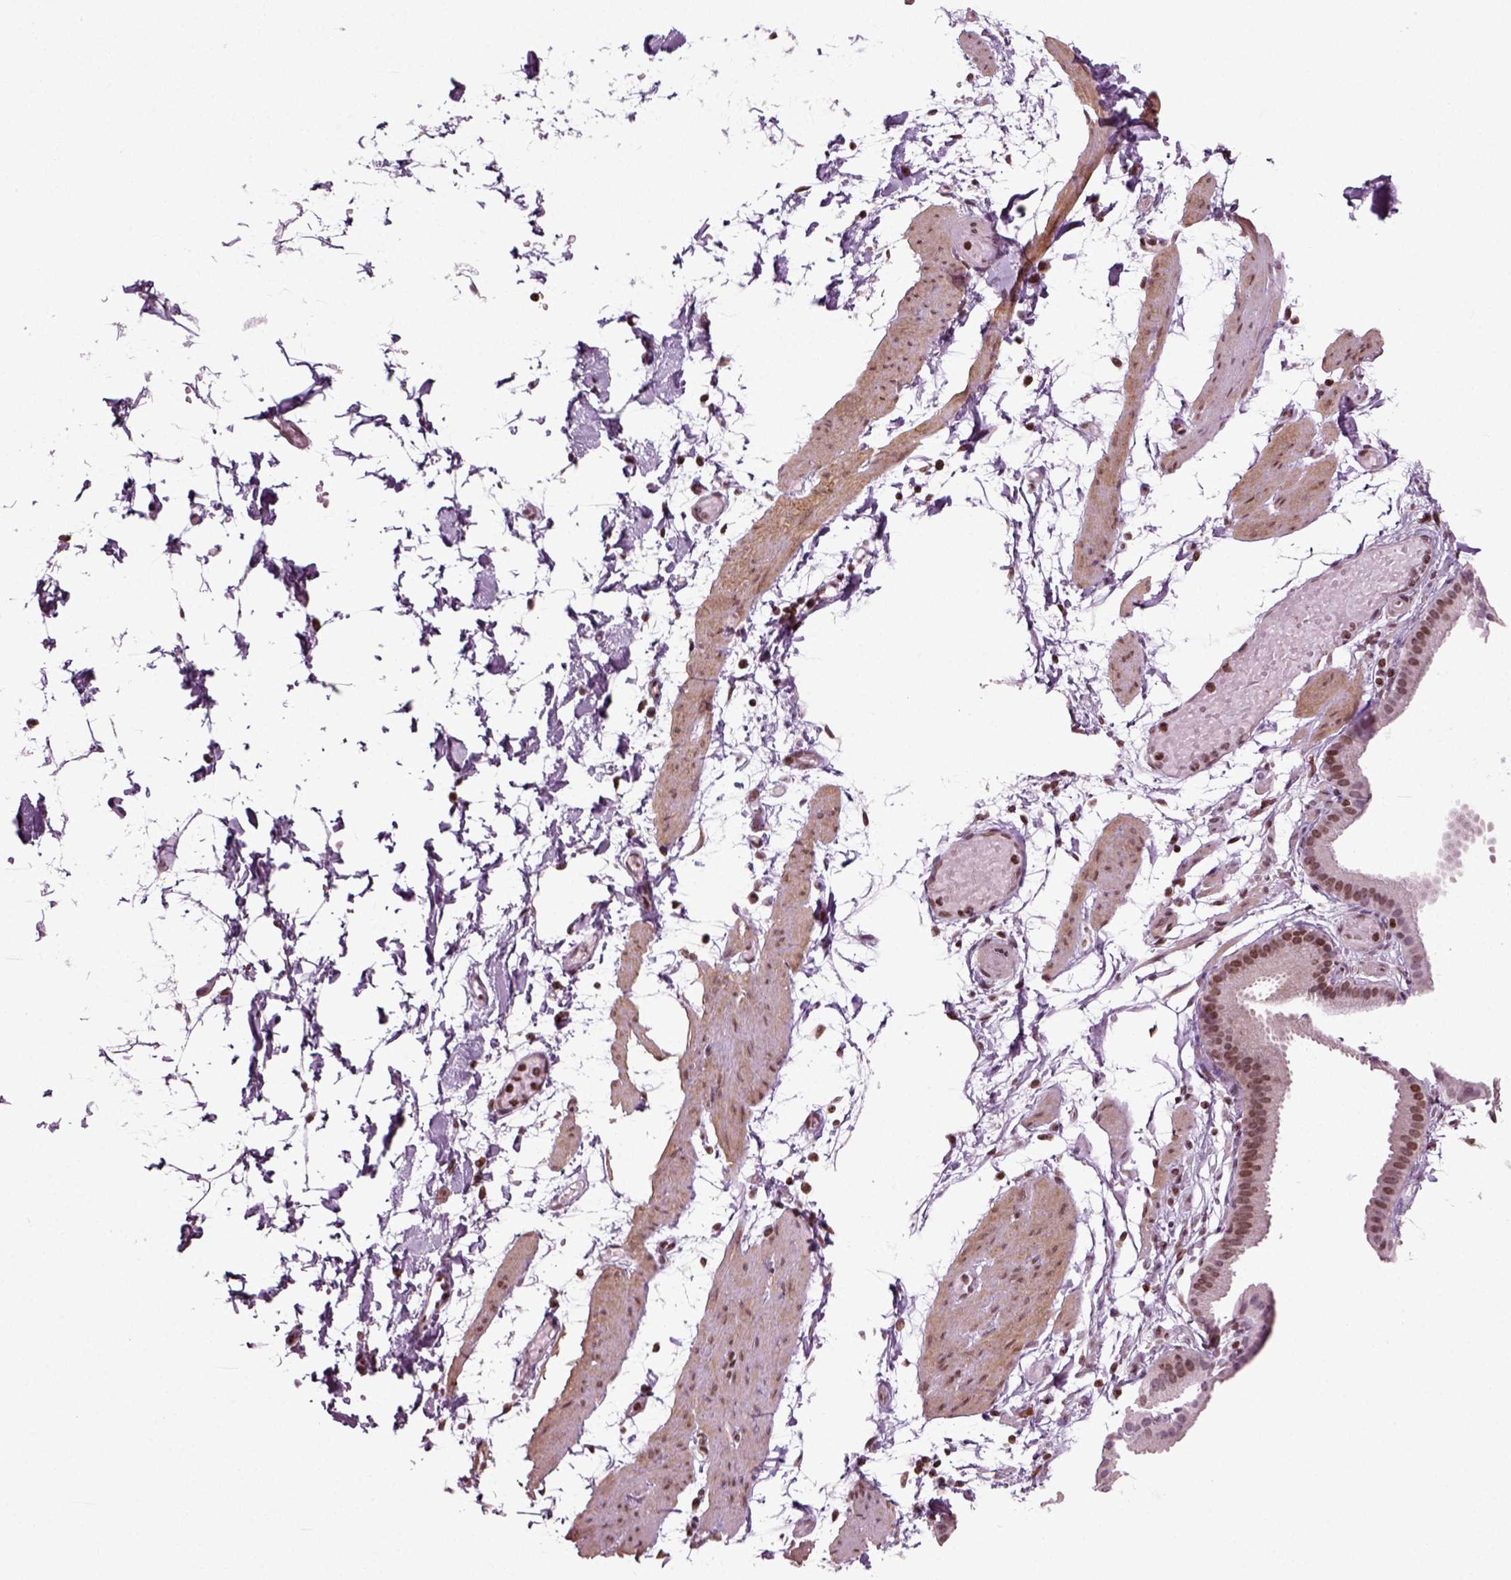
{"staining": {"intensity": "negative", "quantity": "none", "location": "none"}, "tissue": "adipose tissue", "cell_type": "Adipocytes", "image_type": "normal", "snomed": [{"axis": "morphology", "description": "Normal tissue, NOS"}, {"axis": "topography", "description": "Gallbladder"}, {"axis": "topography", "description": "Peripheral nerve tissue"}], "caption": "This photomicrograph is of unremarkable adipose tissue stained with immunohistochemistry to label a protein in brown with the nuclei are counter-stained blue. There is no positivity in adipocytes. (DAB immunohistochemistry visualized using brightfield microscopy, high magnification).", "gene": "HEYL", "patient": {"sex": "female", "age": 45}}